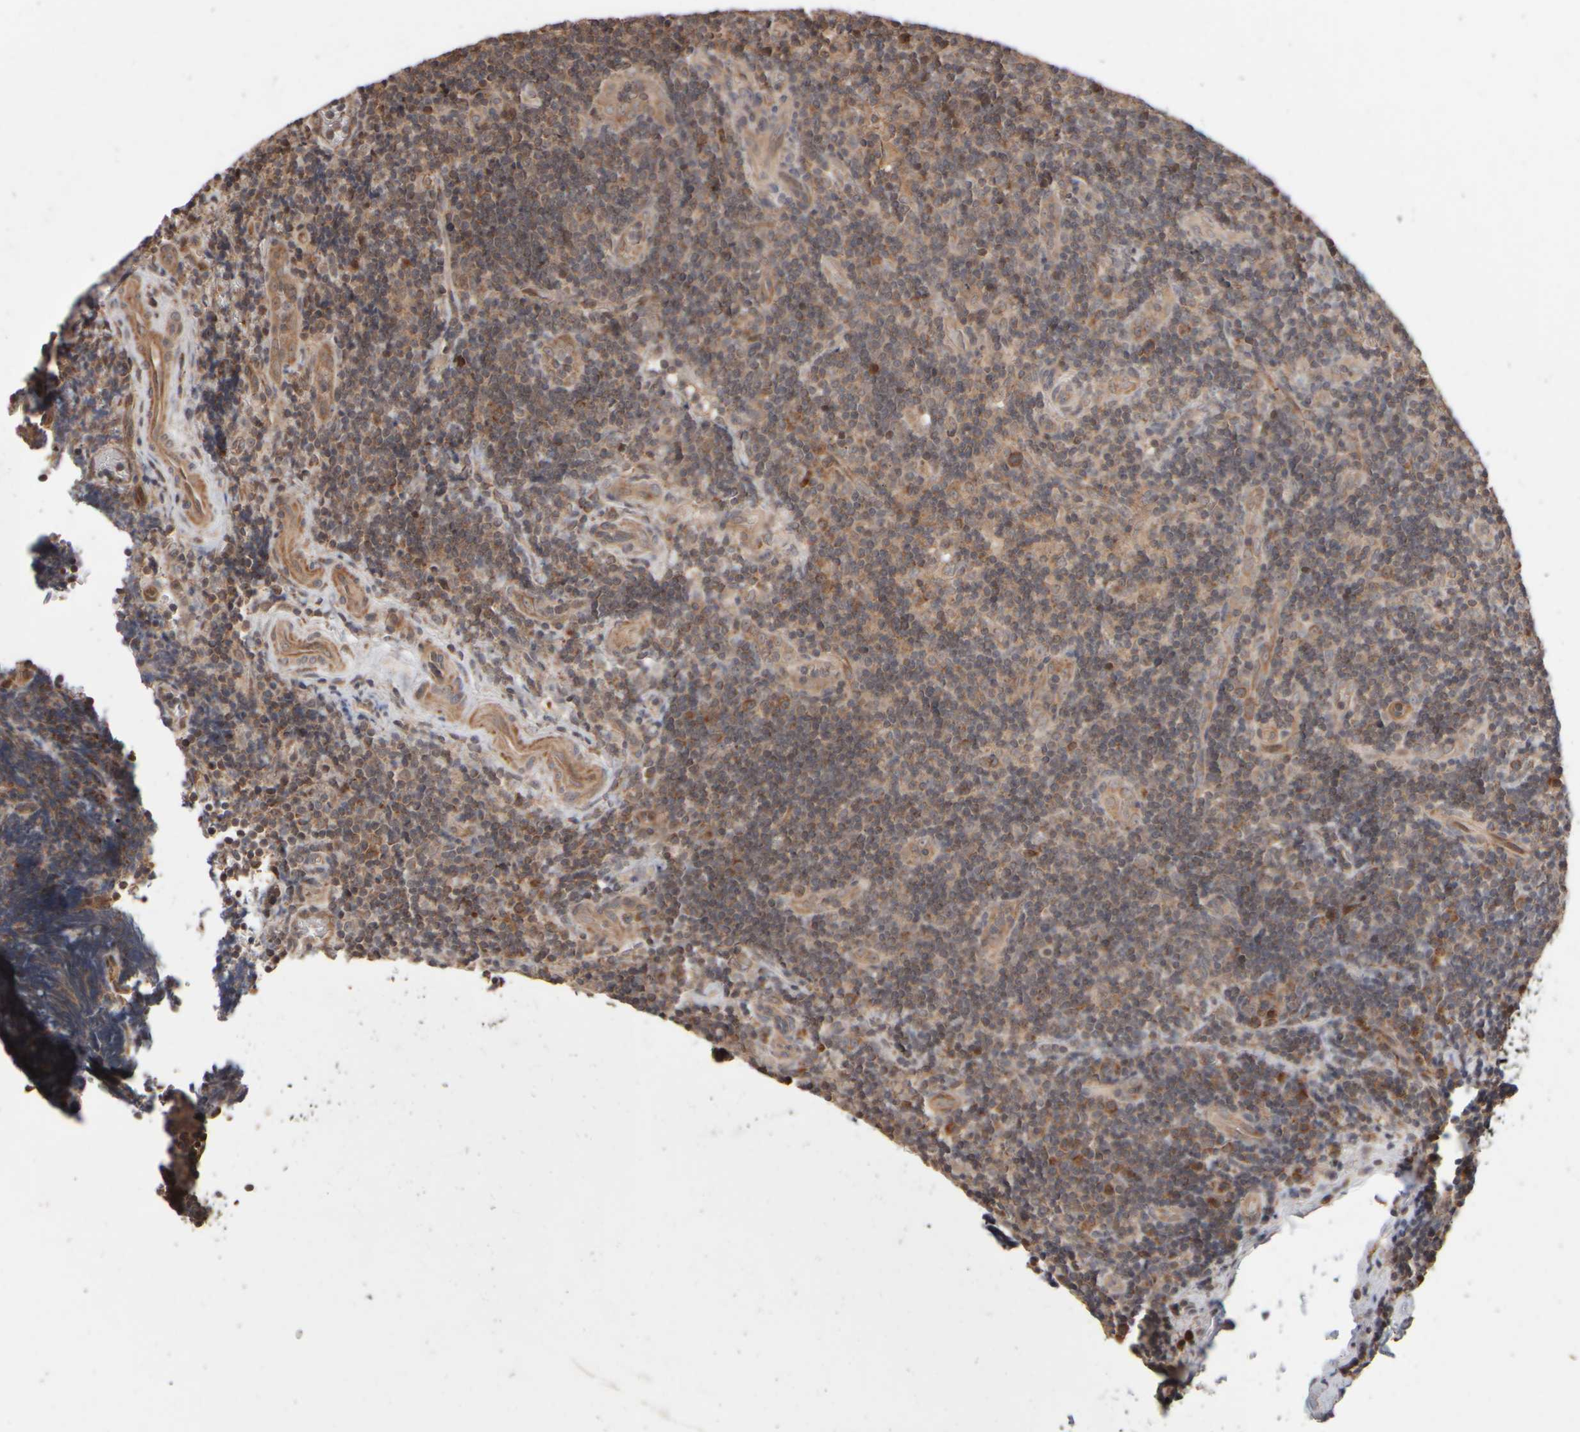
{"staining": {"intensity": "weak", "quantity": "25%-75%", "location": "cytoplasmic/membranous"}, "tissue": "lymphoma", "cell_type": "Tumor cells", "image_type": "cancer", "snomed": [{"axis": "morphology", "description": "Malignant lymphoma, non-Hodgkin's type, High grade"}, {"axis": "topography", "description": "Tonsil"}], "caption": "Lymphoma tissue reveals weak cytoplasmic/membranous staining in approximately 25%-75% of tumor cells", "gene": "ABHD11", "patient": {"sex": "female", "age": 36}}